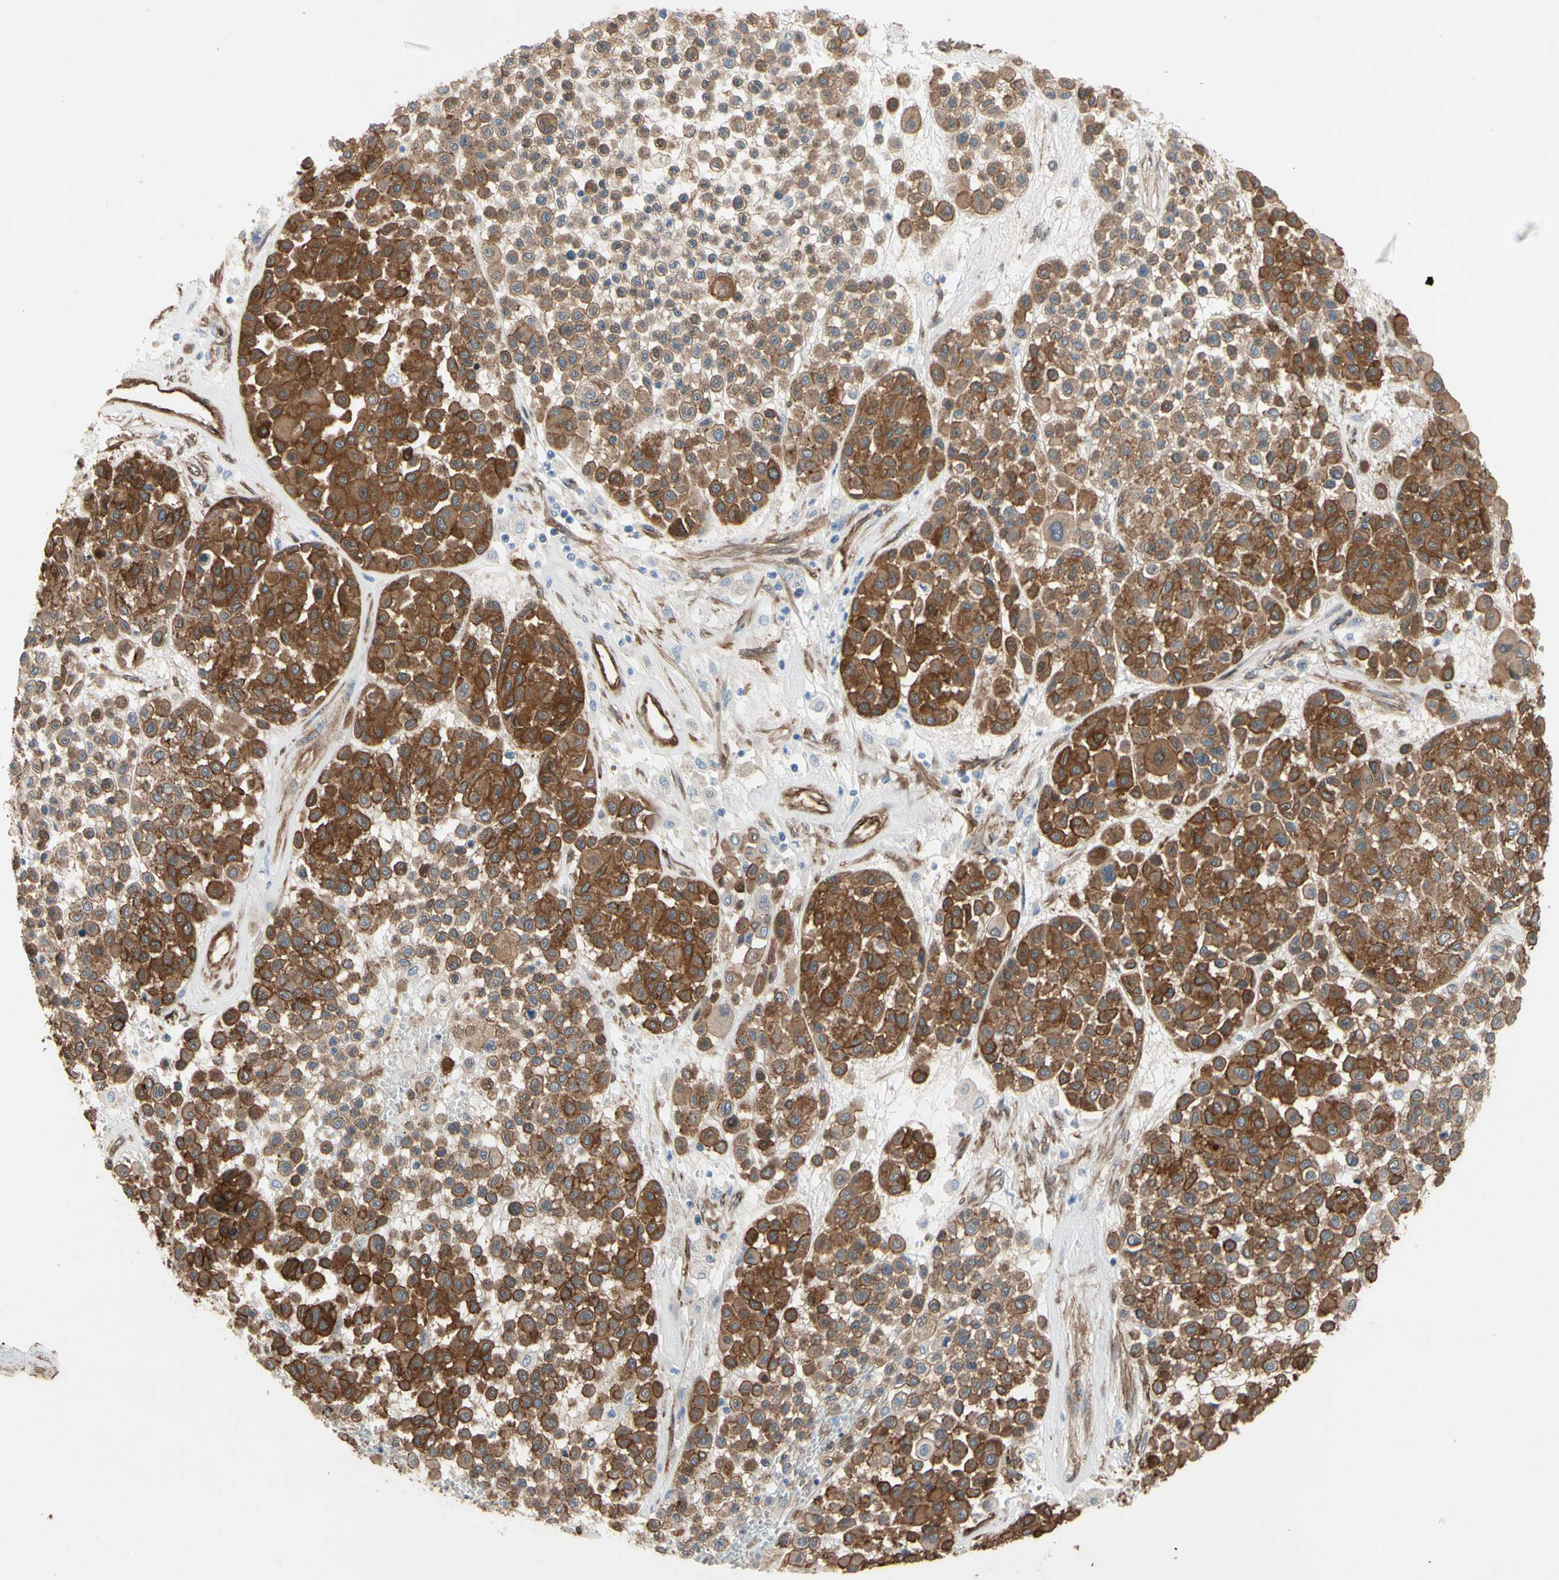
{"staining": {"intensity": "moderate", "quantity": ">75%", "location": "cytoplasmic/membranous"}, "tissue": "melanoma", "cell_type": "Tumor cells", "image_type": "cancer", "snomed": [{"axis": "morphology", "description": "Malignant melanoma, Metastatic site"}, {"axis": "topography", "description": "Soft tissue"}], "caption": "Moderate cytoplasmic/membranous positivity for a protein is seen in about >75% of tumor cells of malignant melanoma (metastatic site) using immunohistochemistry.", "gene": "CTTNBP2", "patient": {"sex": "male", "age": 41}}